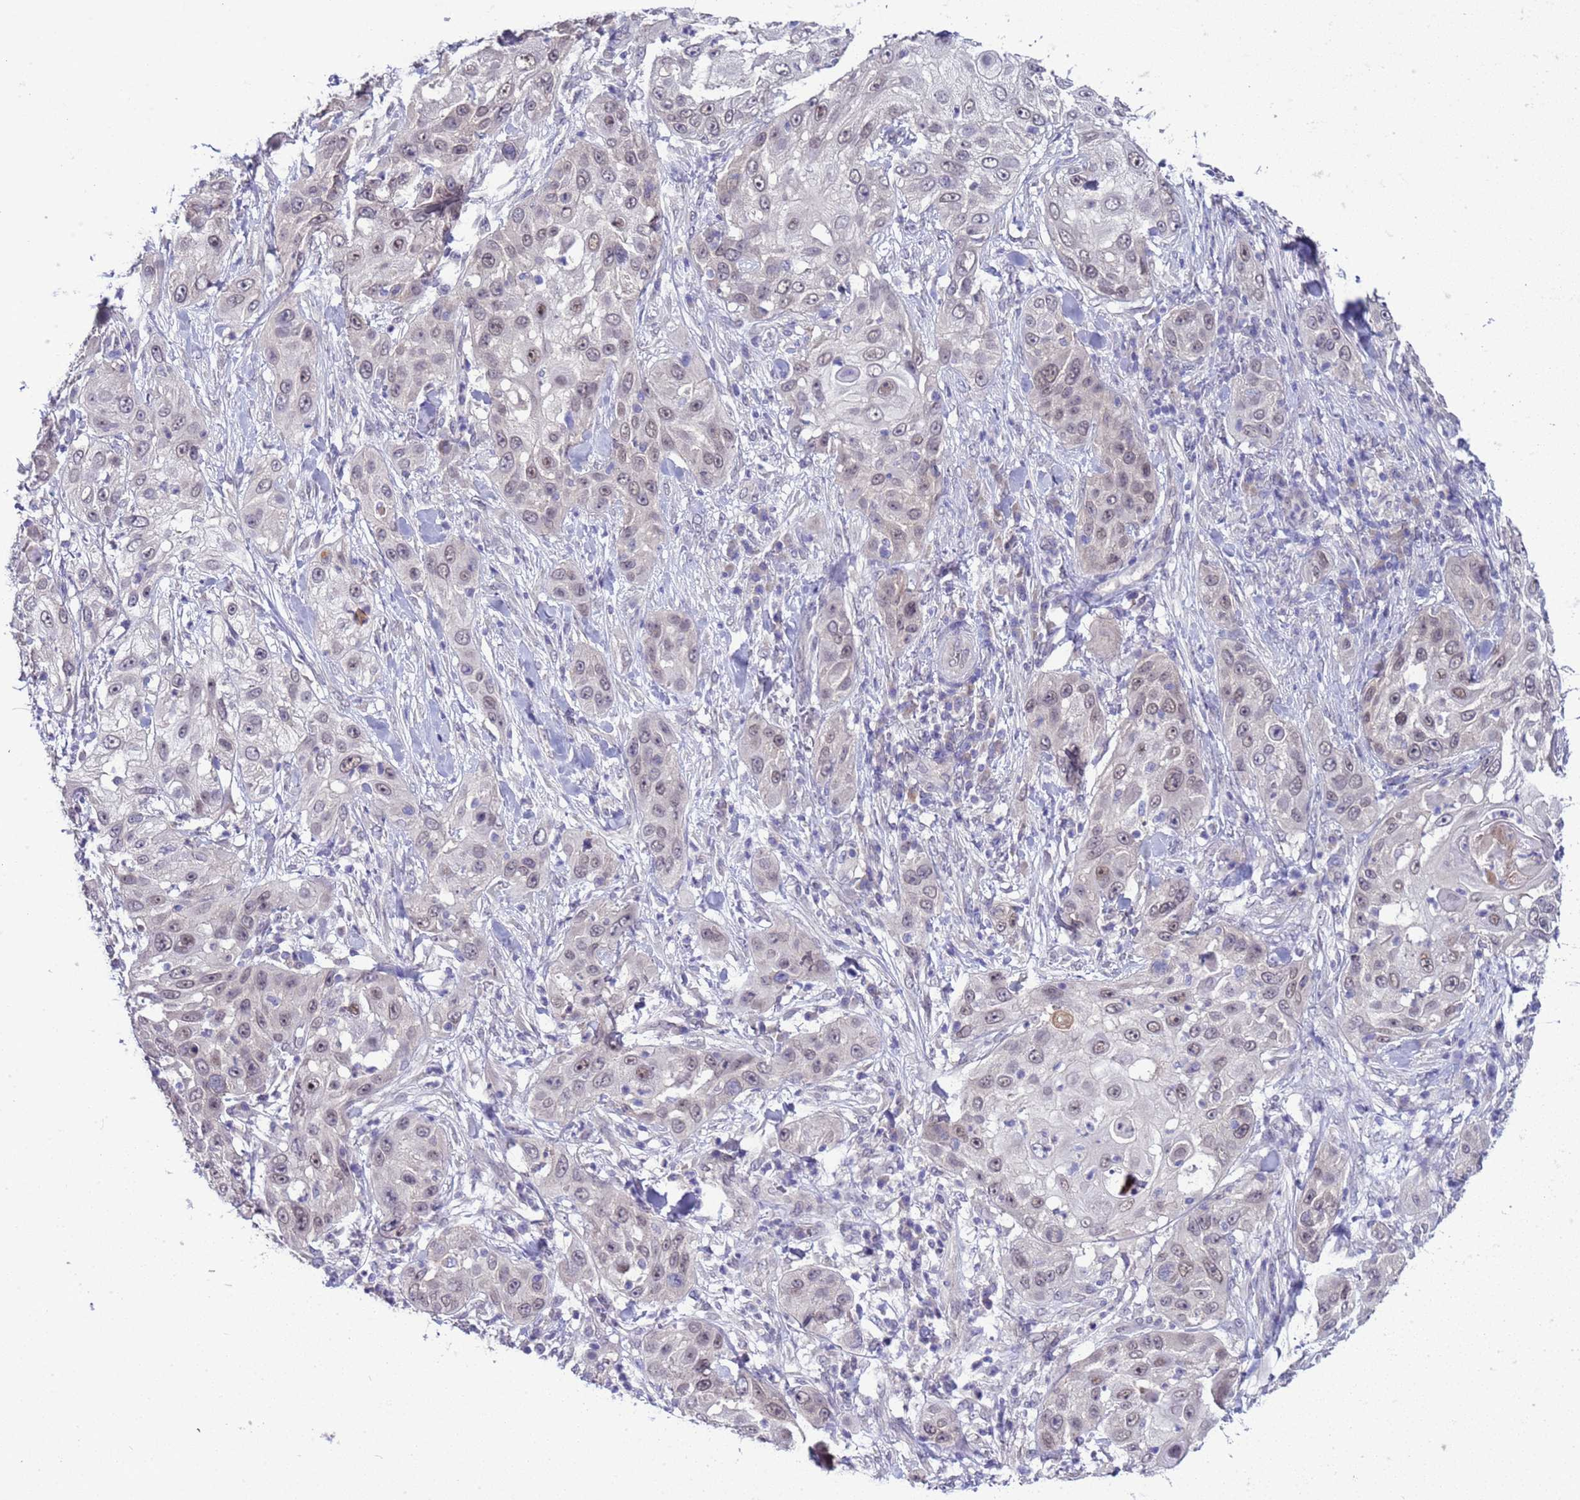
{"staining": {"intensity": "weak", "quantity": "25%-75%", "location": "nuclear"}, "tissue": "skin cancer", "cell_type": "Tumor cells", "image_type": "cancer", "snomed": [{"axis": "morphology", "description": "Squamous cell carcinoma, NOS"}, {"axis": "topography", "description": "Skin"}], "caption": "Immunohistochemical staining of skin cancer (squamous cell carcinoma) demonstrates low levels of weak nuclear expression in about 25%-75% of tumor cells.", "gene": "TRMT10A", "patient": {"sex": "female", "age": 44}}